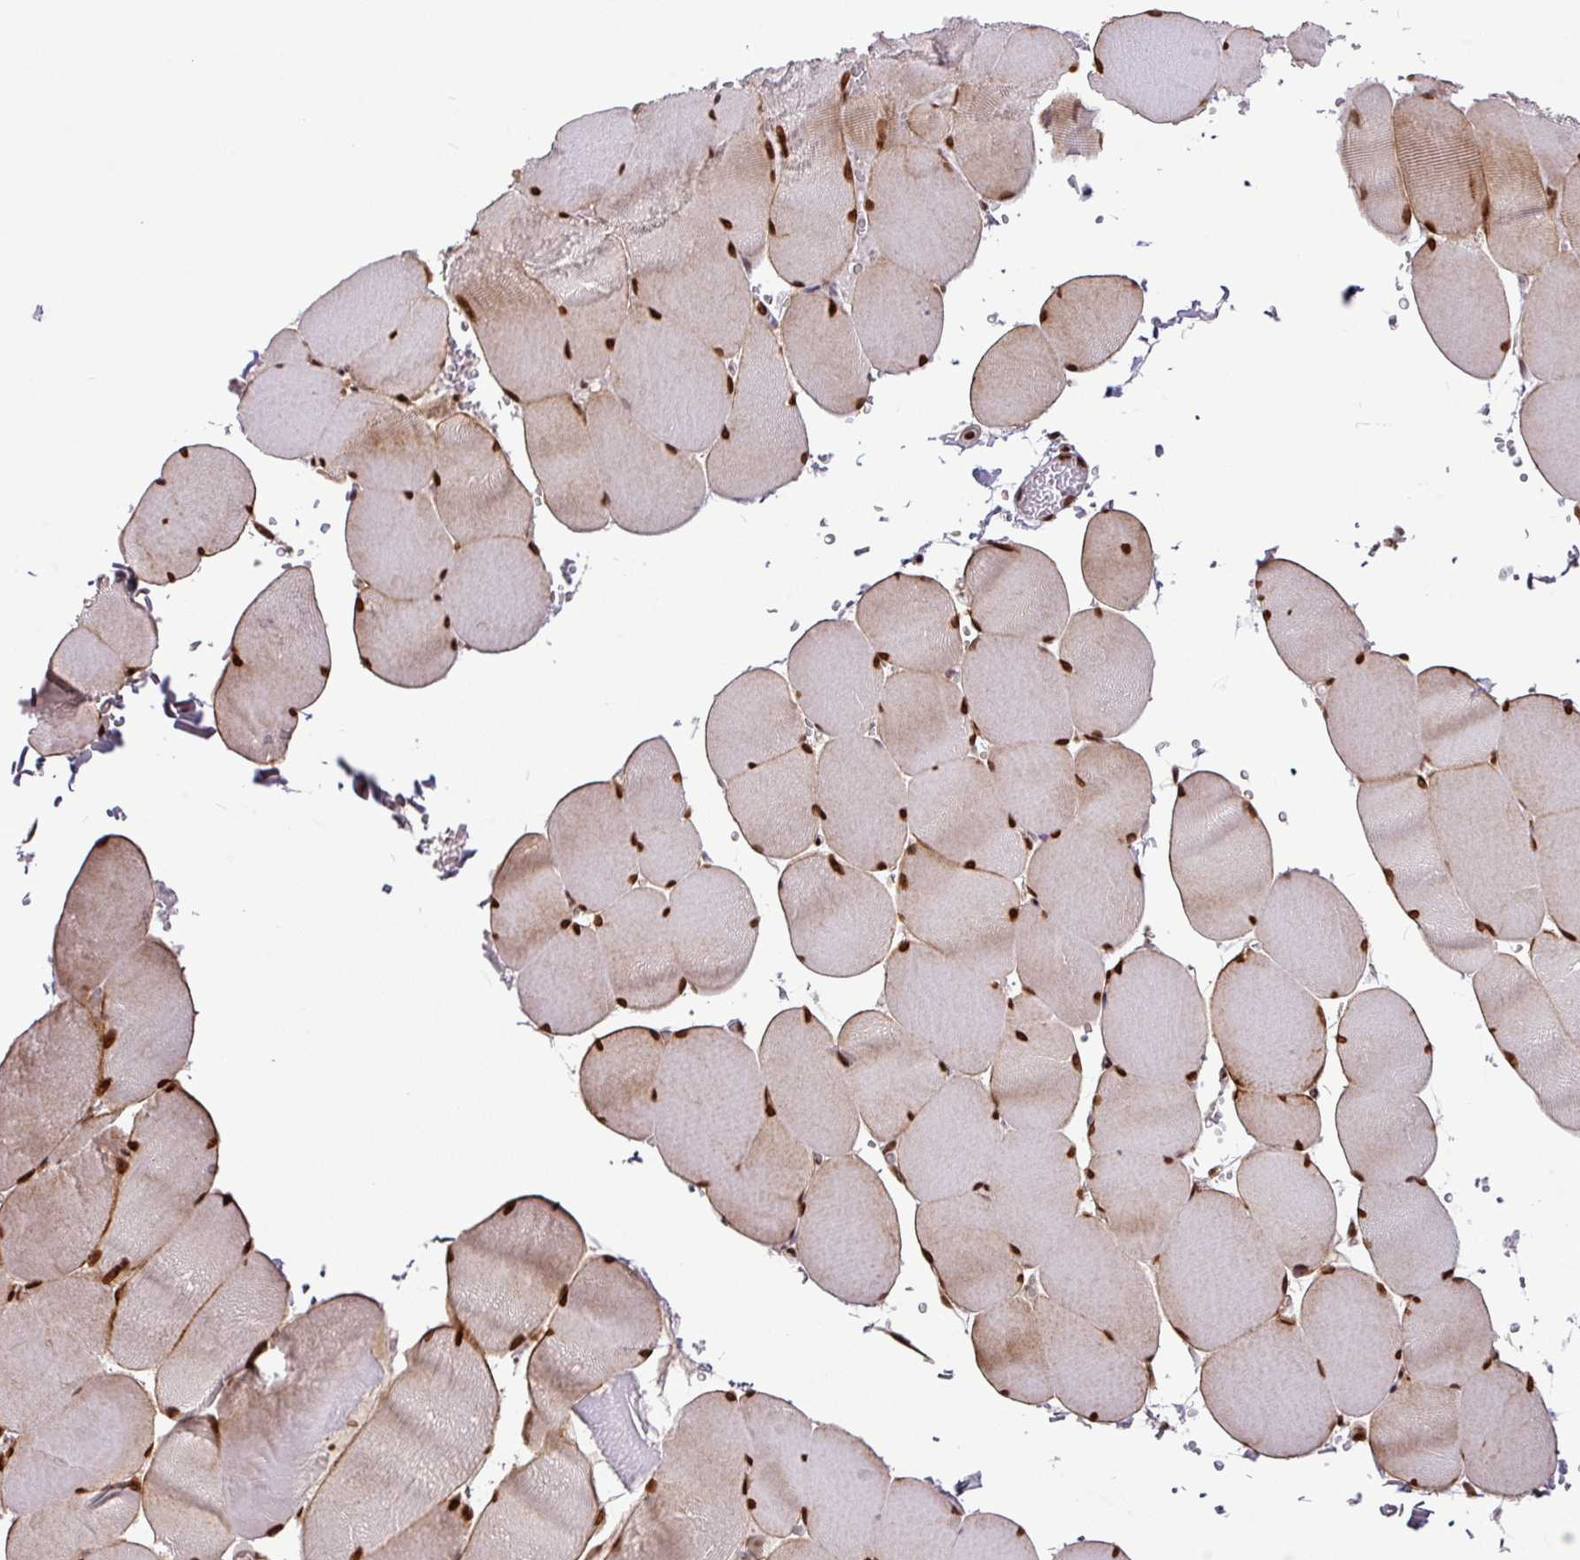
{"staining": {"intensity": "strong", "quantity": ">75%", "location": "nuclear"}, "tissue": "skeletal muscle", "cell_type": "Myocytes", "image_type": "normal", "snomed": [{"axis": "morphology", "description": "Normal tissue, NOS"}, {"axis": "topography", "description": "Skeletal muscle"}, {"axis": "topography", "description": "Head-Neck"}], "caption": "Immunohistochemistry staining of normal skeletal muscle, which exhibits high levels of strong nuclear positivity in approximately >75% of myocytes indicating strong nuclear protein positivity. The staining was performed using DAB (3,3'-diaminobenzidine) (brown) for protein detection and nuclei were counterstained in hematoxylin (blue).", "gene": "SRSF2", "patient": {"sex": "male", "age": 66}}